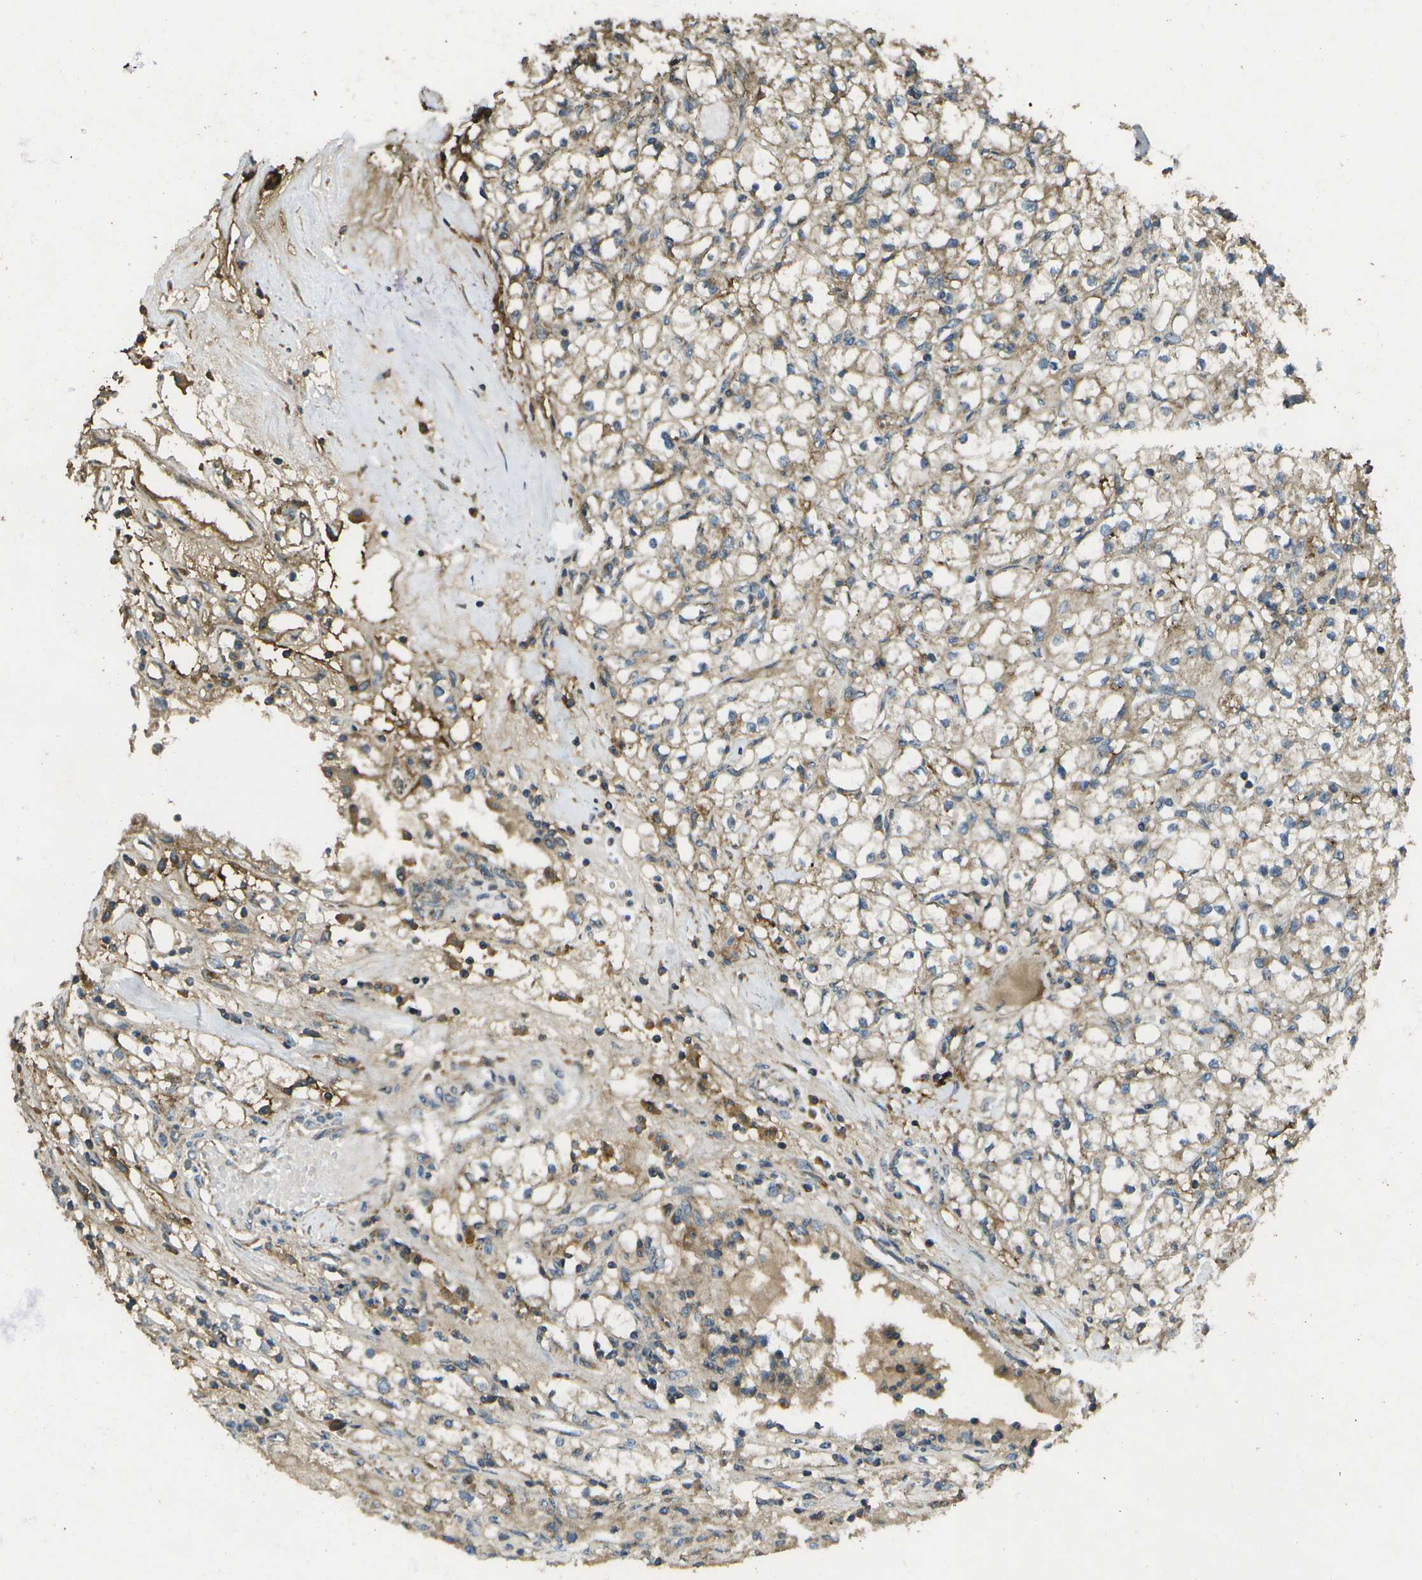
{"staining": {"intensity": "moderate", "quantity": ">75%", "location": "cytoplasmic/membranous"}, "tissue": "renal cancer", "cell_type": "Tumor cells", "image_type": "cancer", "snomed": [{"axis": "morphology", "description": "Adenocarcinoma, NOS"}, {"axis": "topography", "description": "Kidney"}], "caption": "DAB (3,3'-diaminobenzidine) immunohistochemical staining of human renal adenocarcinoma reveals moderate cytoplasmic/membranous protein expression in about >75% of tumor cells.", "gene": "HFE", "patient": {"sex": "male", "age": 56}}